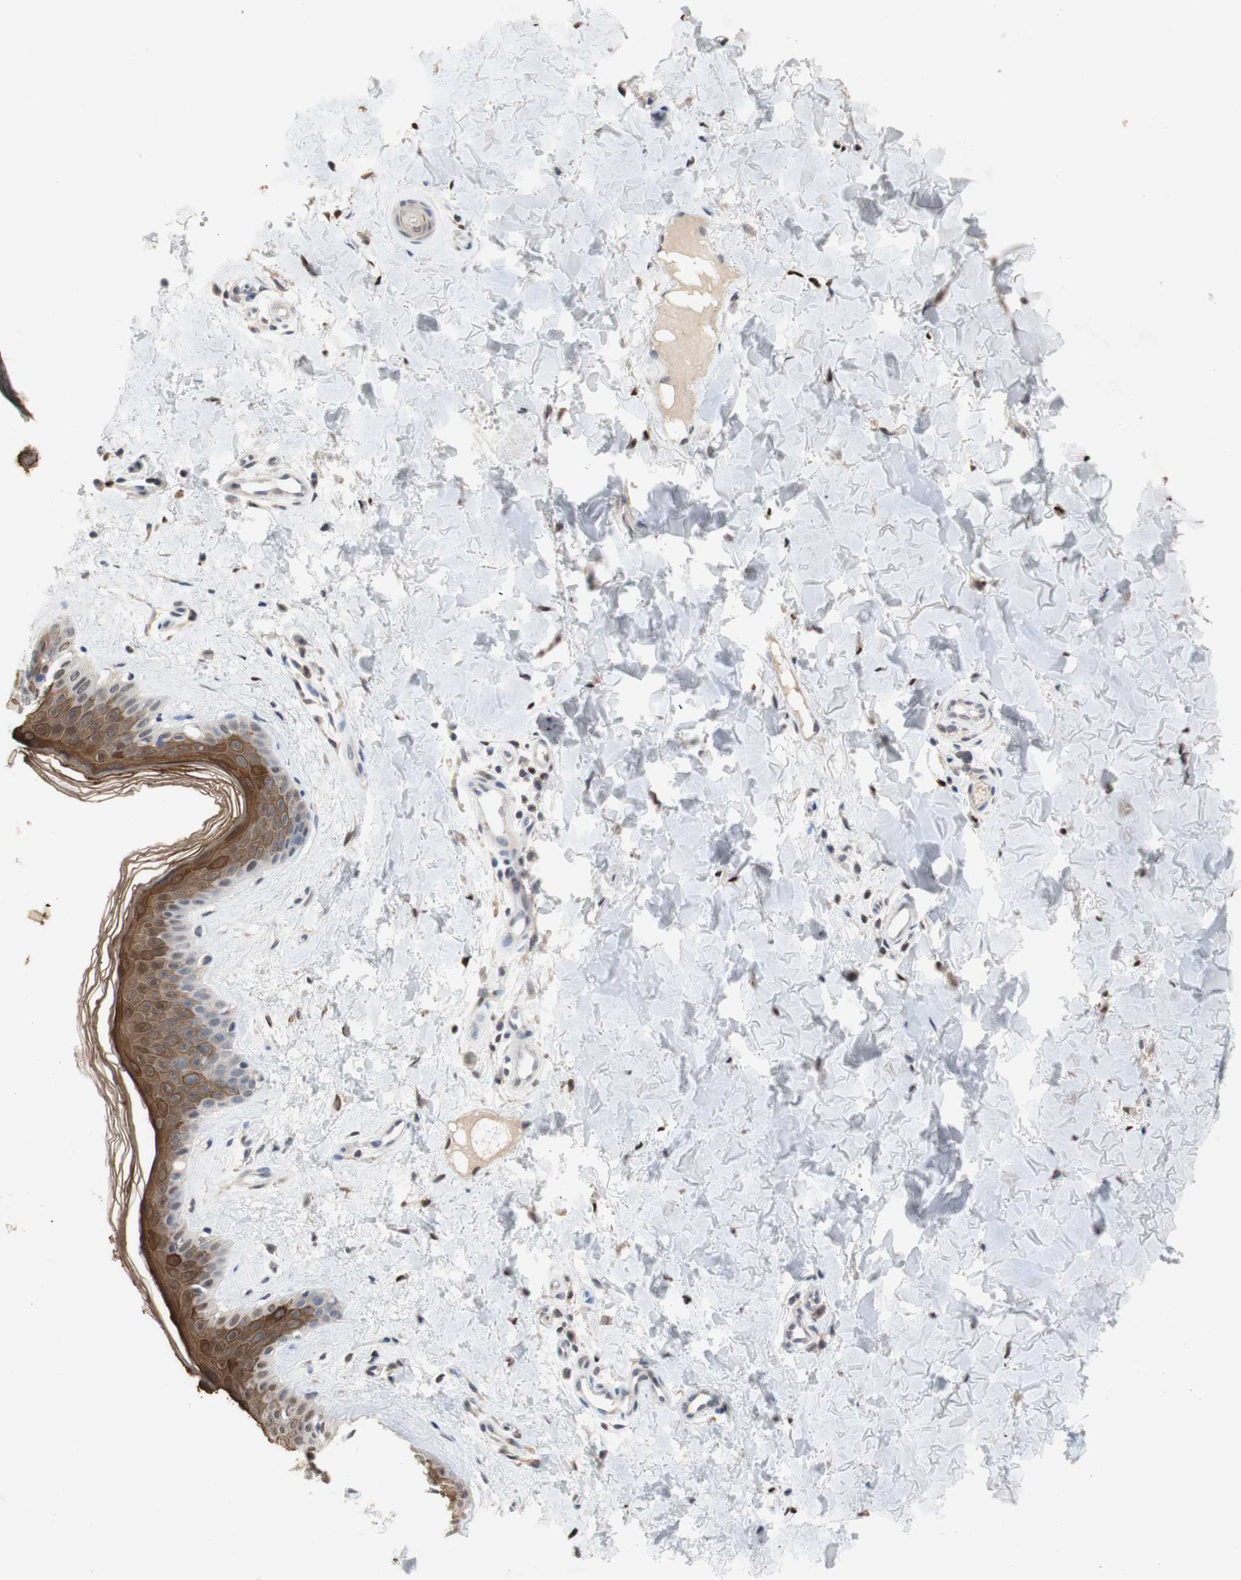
{"staining": {"intensity": "moderate", "quantity": ">75%", "location": "cytoplasmic/membranous"}, "tissue": "skin", "cell_type": "Fibroblasts", "image_type": "normal", "snomed": [{"axis": "morphology", "description": "Normal tissue, NOS"}, {"axis": "topography", "description": "Skin"}], "caption": "A histopathology image of human skin stained for a protein reveals moderate cytoplasmic/membranous brown staining in fibroblasts. Nuclei are stained in blue.", "gene": "FOSB", "patient": {"sex": "female", "age": 41}}